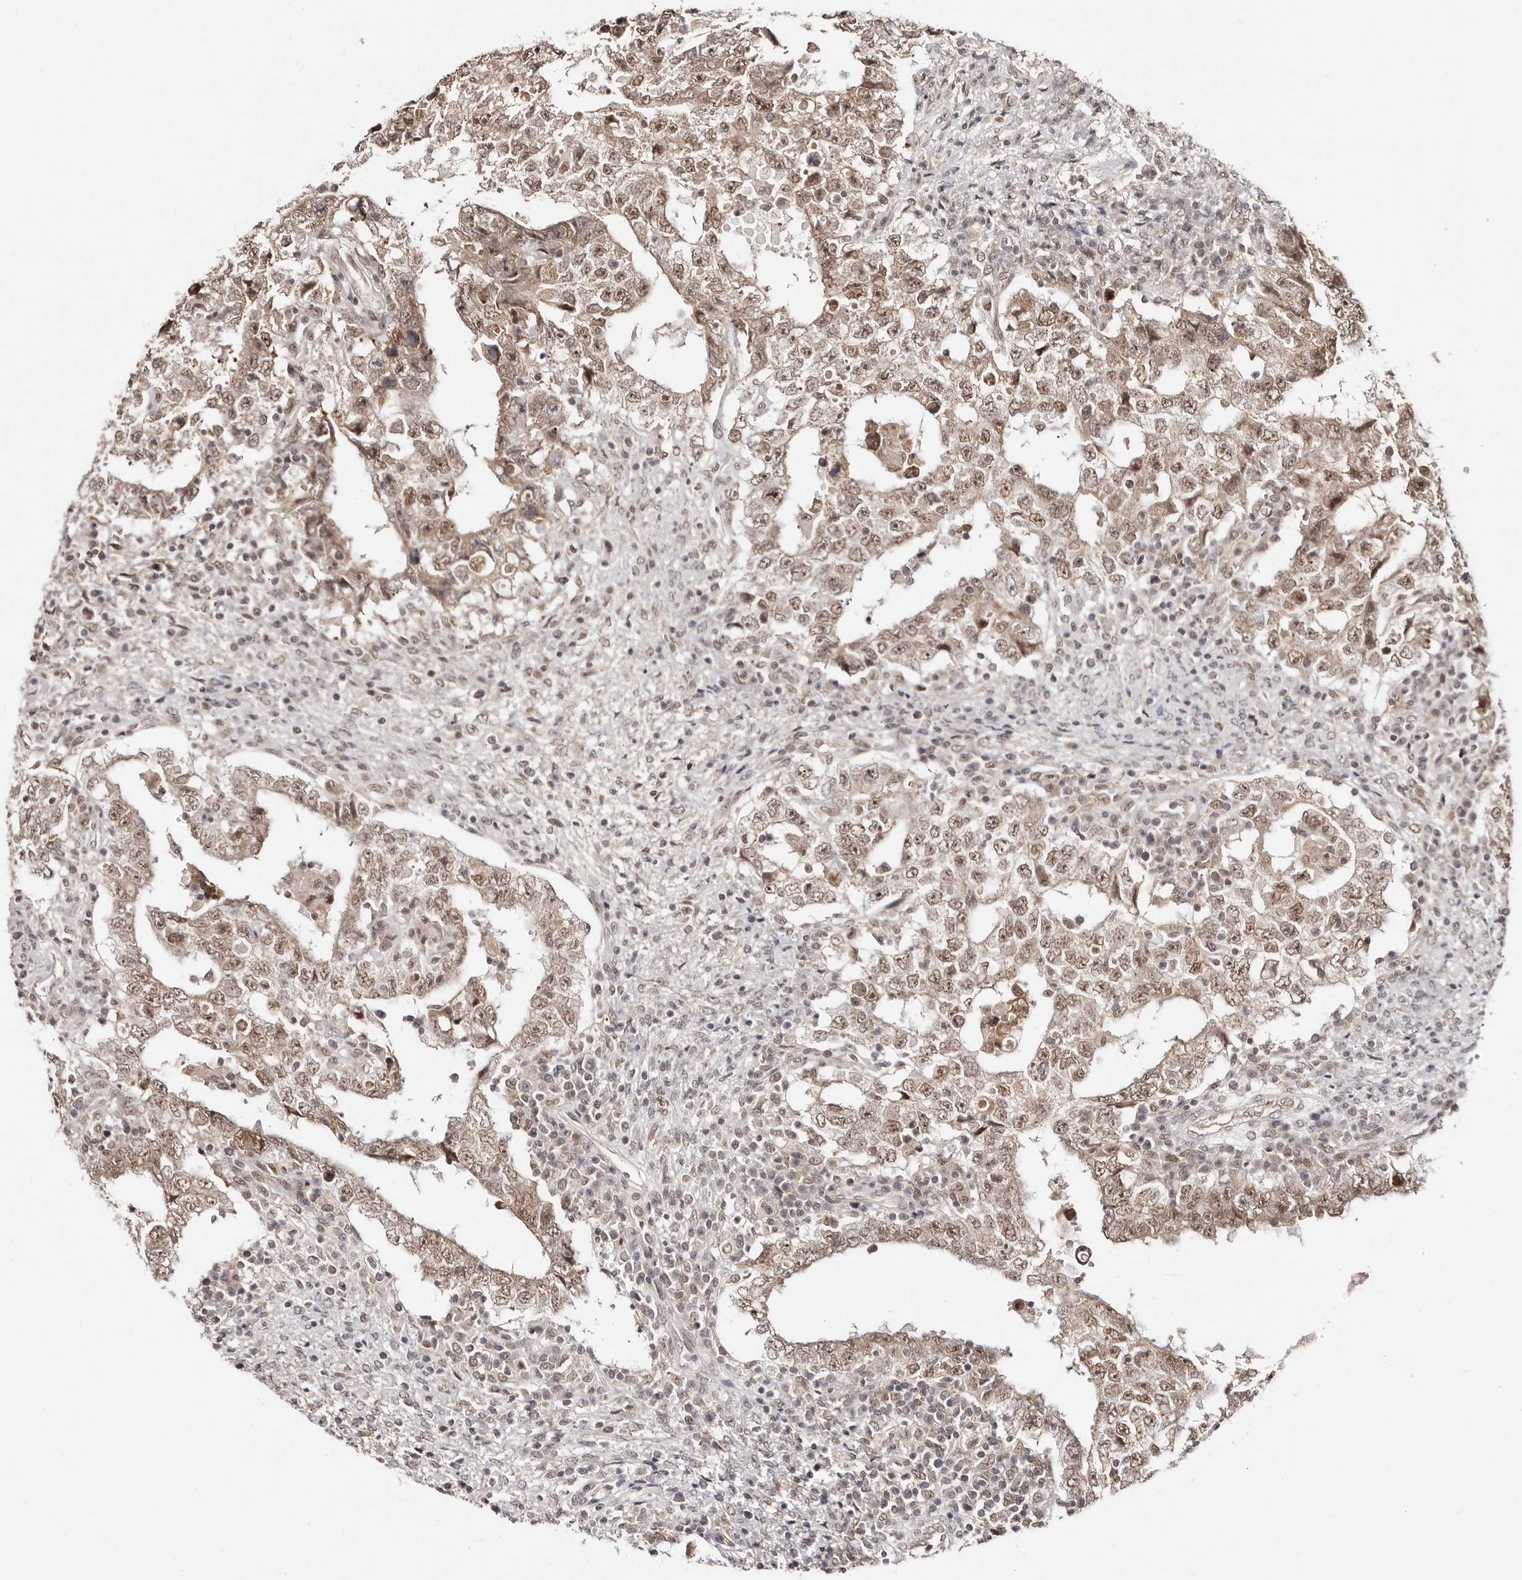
{"staining": {"intensity": "moderate", "quantity": ">75%", "location": "nuclear"}, "tissue": "testis cancer", "cell_type": "Tumor cells", "image_type": "cancer", "snomed": [{"axis": "morphology", "description": "Carcinoma, Embryonal, NOS"}, {"axis": "topography", "description": "Testis"}], "caption": "Moderate nuclear protein expression is appreciated in about >75% of tumor cells in testis embryonal carcinoma. (brown staining indicates protein expression, while blue staining denotes nuclei).", "gene": "MED8", "patient": {"sex": "male", "age": 26}}